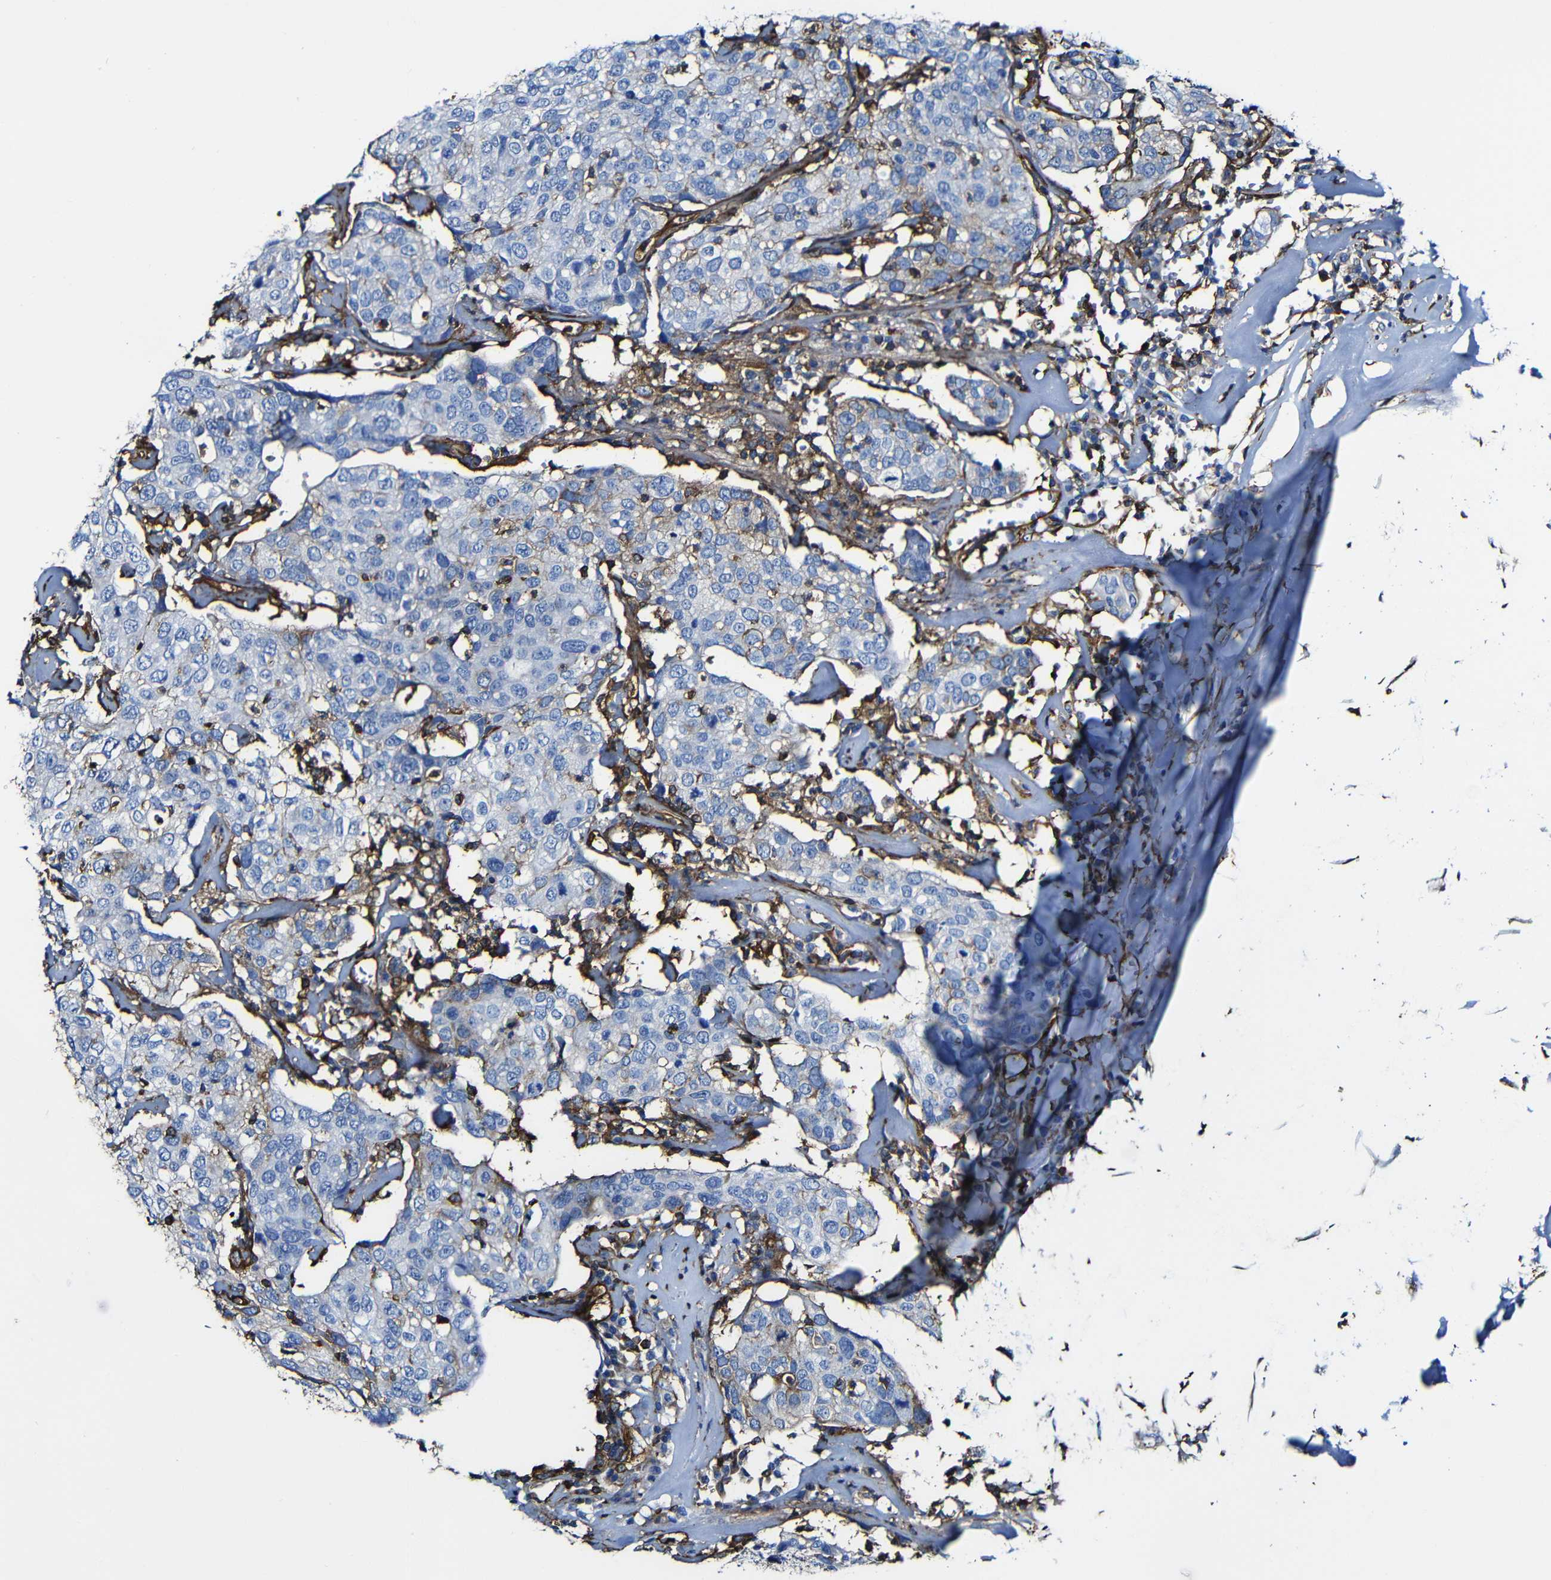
{"staining": {"intensity": "weak", "quantity": "<25%", "location": "cytoplasmic/membranous"}, "tissue": "head and neck cancer", "cell_type": "Tumor cells", "image_type": "cancer", "snomed": [{"axis": "morphology", "description": "Adenocarcinoma, NOS"}, {"axis": "topography", "description": "Salivary gland"}, {"axis": "topography", "description": "Head-Neck"}], "caption": "Tumor cells are negative for brown protein staining in head and neck cancer (adenocarcinoma).", "gene": "MSN", "patient": {"sex": "female", "age": 65}}